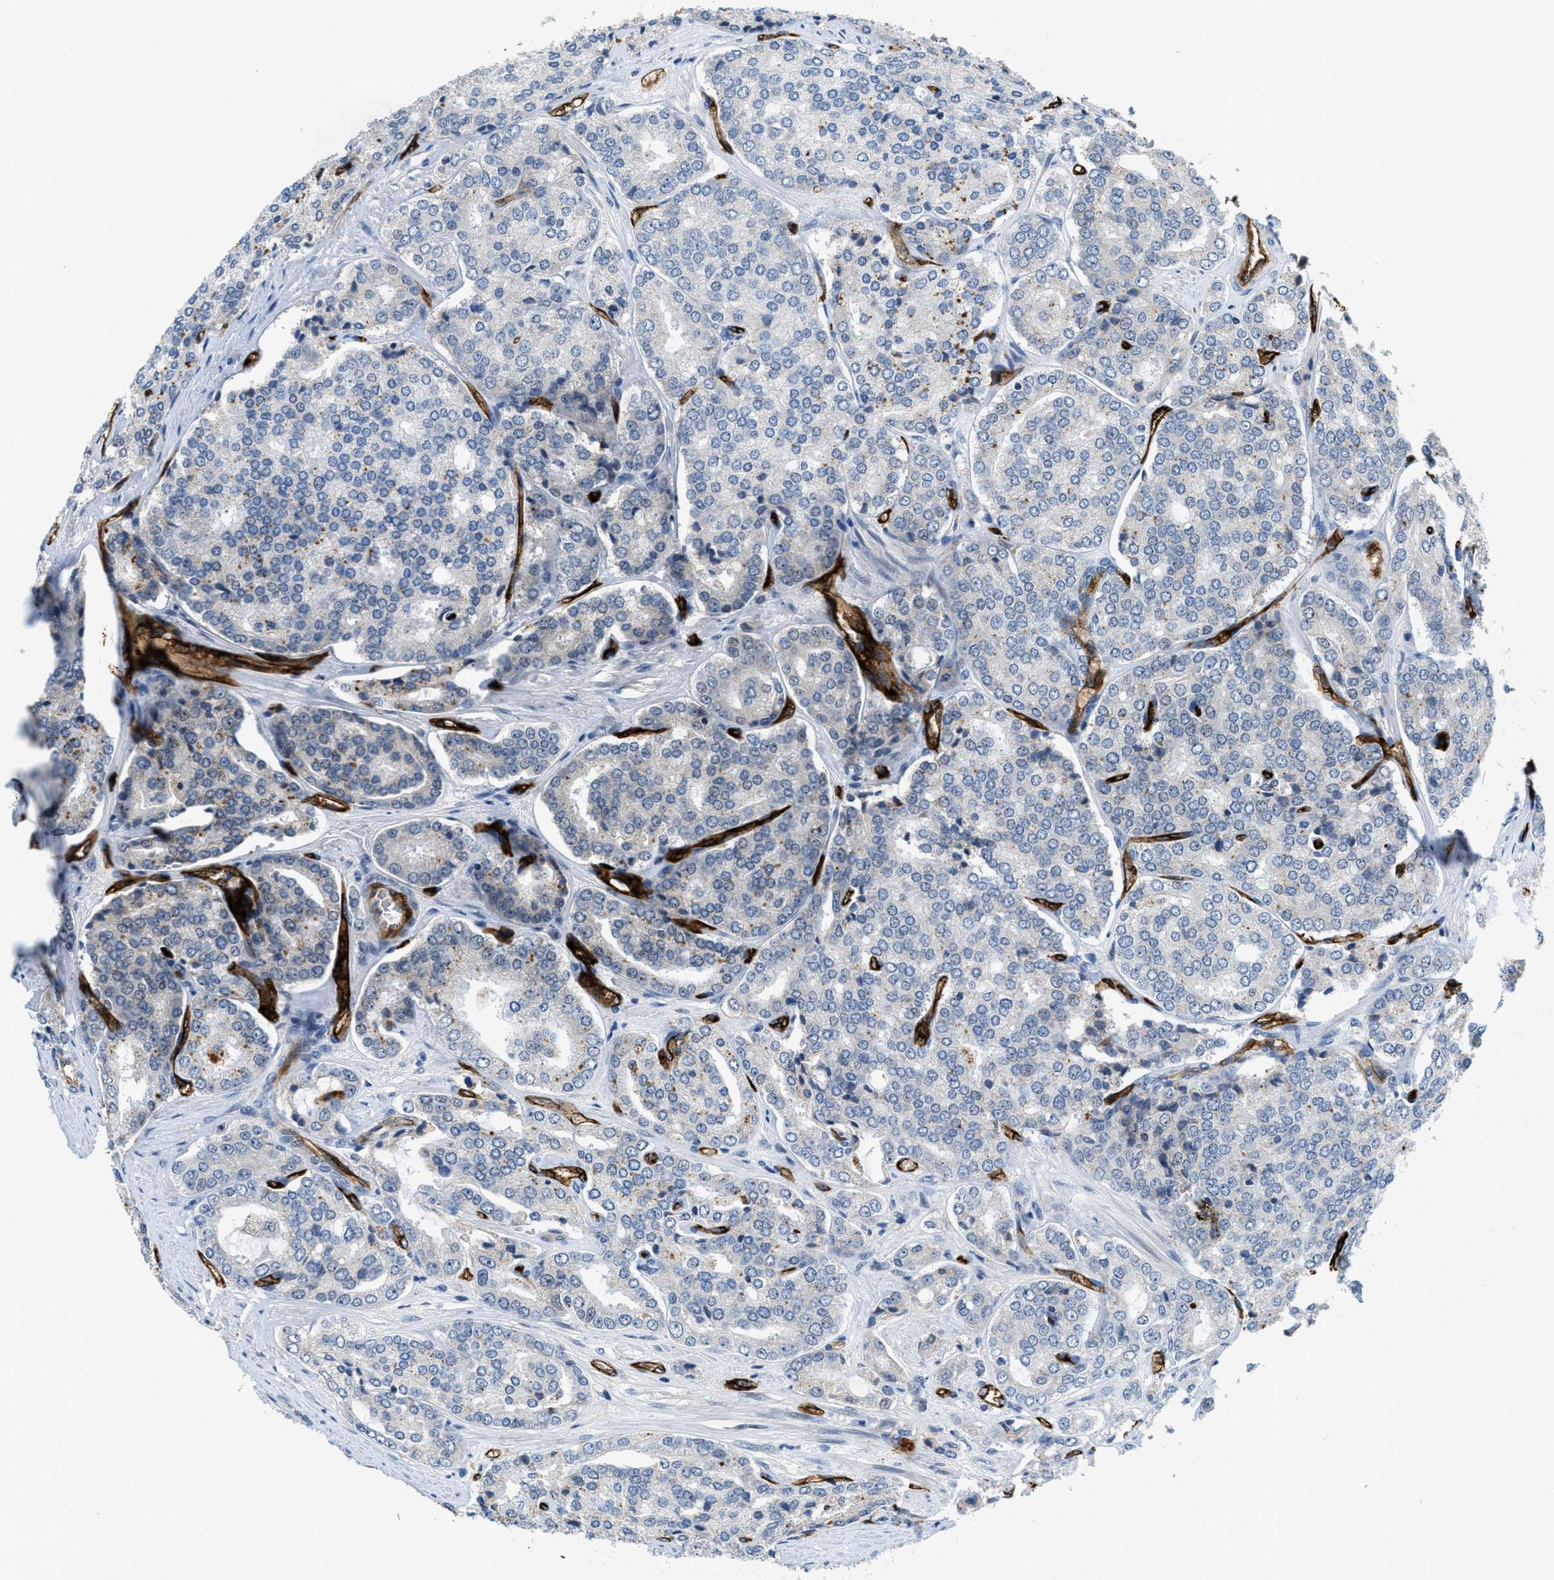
{"staining": {"intensity": "negative", "quantity": "none", "location": "none"}, "tissue": "prostate cancer", "cell_type": "Tumor cells", "image_type": "cancer", "snomed": [{"axis": "morphology", "description": "Adenocarcinoma, High grade"}, {"axis": "topography", "description": "Prostate"}], "caption": "IHC of prostate cancer shows no expression in tumor cells.", "gene": "SLCO2A1", "patient": {"sex": "male", "age": 65}}